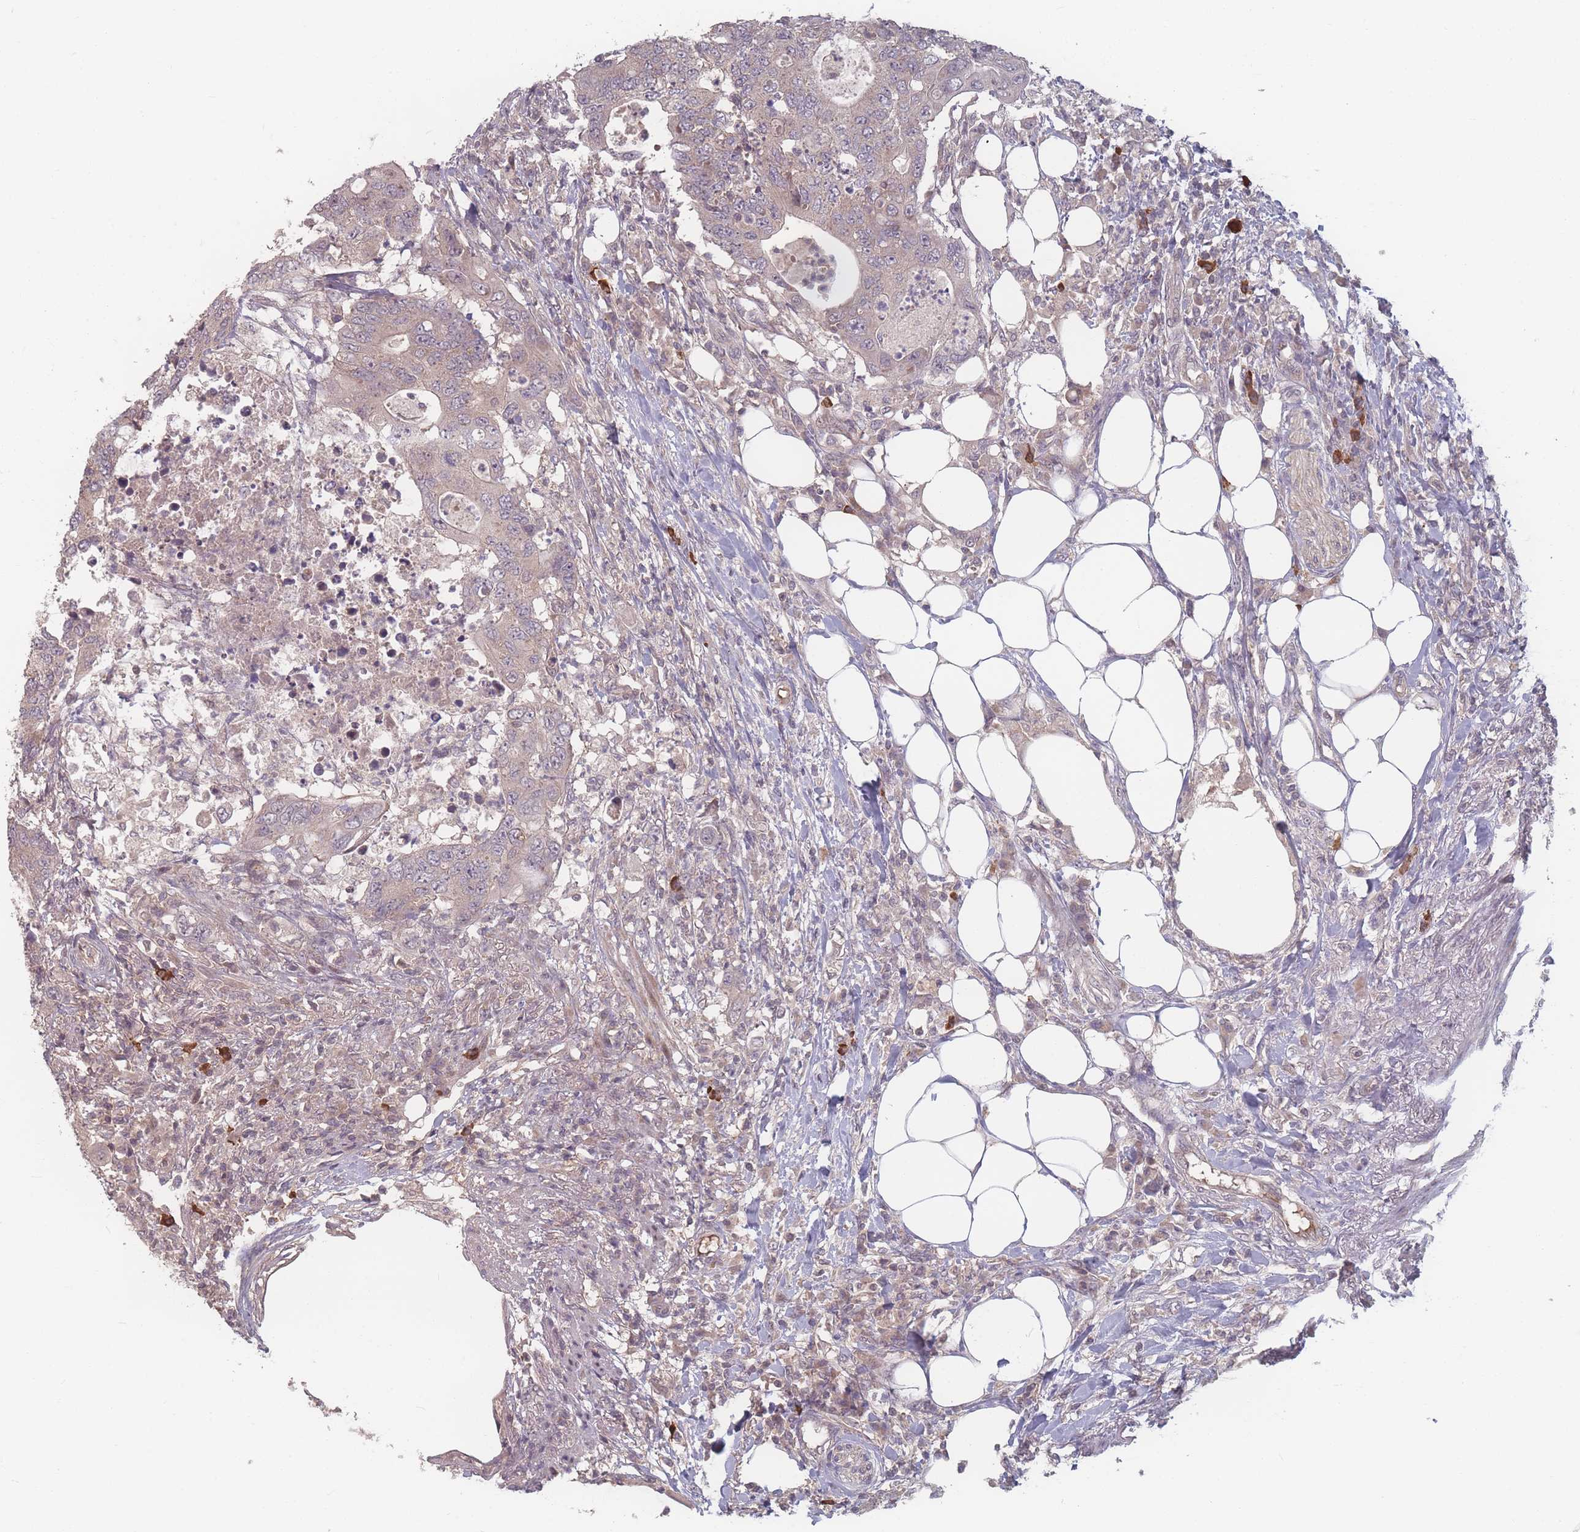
{"staining": {"intensity": "weak", "quantity": "25%-75%", "location": "cytoplasmic/membranous"}, "tissue": "colorectal cancer", "cell_type": "Tumor cells", "image_type": "cancer", "snomed": [{"axis": "morphology", "description": "Adenocarcinoma, NOS"}, {"axis": "topography", "description": "Colon"}], "caption": "Immunohistochemical staining of human colorectal cancer (adenocarcinoma) demonstrates weak cytoplasmic/membranous protein staining in about 25%-75% of tumor cells. (DAB (3,3'-diaminobenzidine) IHC with brightfield microscopy, high magnification).", "gene": "HAGH", "patient": {"sex": "male", "age": 71}}